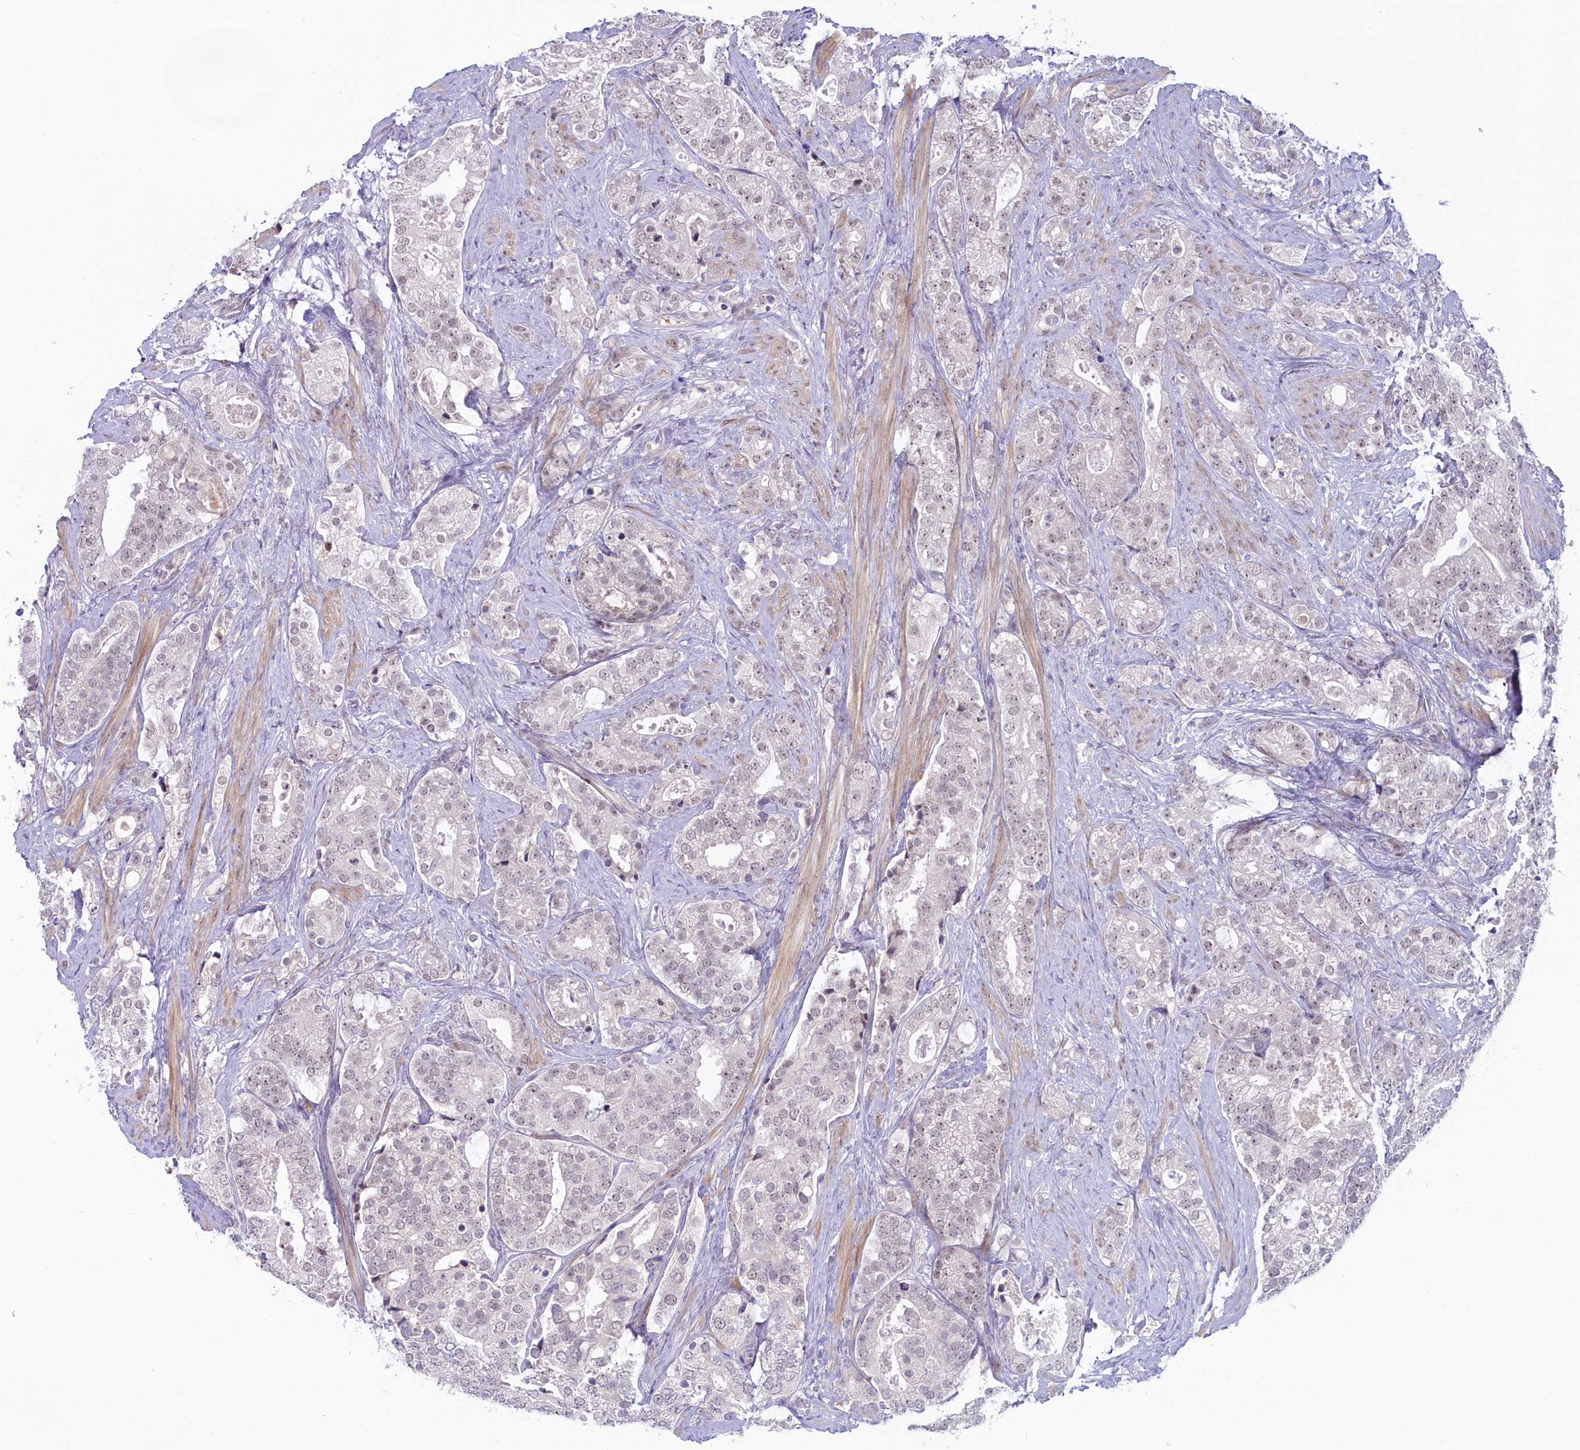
{"staining": {"intensity": "weak", "quantity": "<25%", "location": "nuclear"}, "tissue": "prostate cancer", "cell_type": "Tumor cells", "image_type": "cancer", "snomed": [{"axis": "morphology", "description": "Adenocarcinoma, High grade"}, {"axis": "topography", "description": "Prostate and seminal vesicle, NOS"}], "caption": "Immunohistochemical staining of prostate cancer (adenocarcinoma (high-grade)) exhibits no significant expression in tumor cells. (Brightfield microscopy of DAB immunohistochemistry (IHC) at high magnification).", "gene": "CRAMP1", "patient": {"sex": "male", "age": 67}}